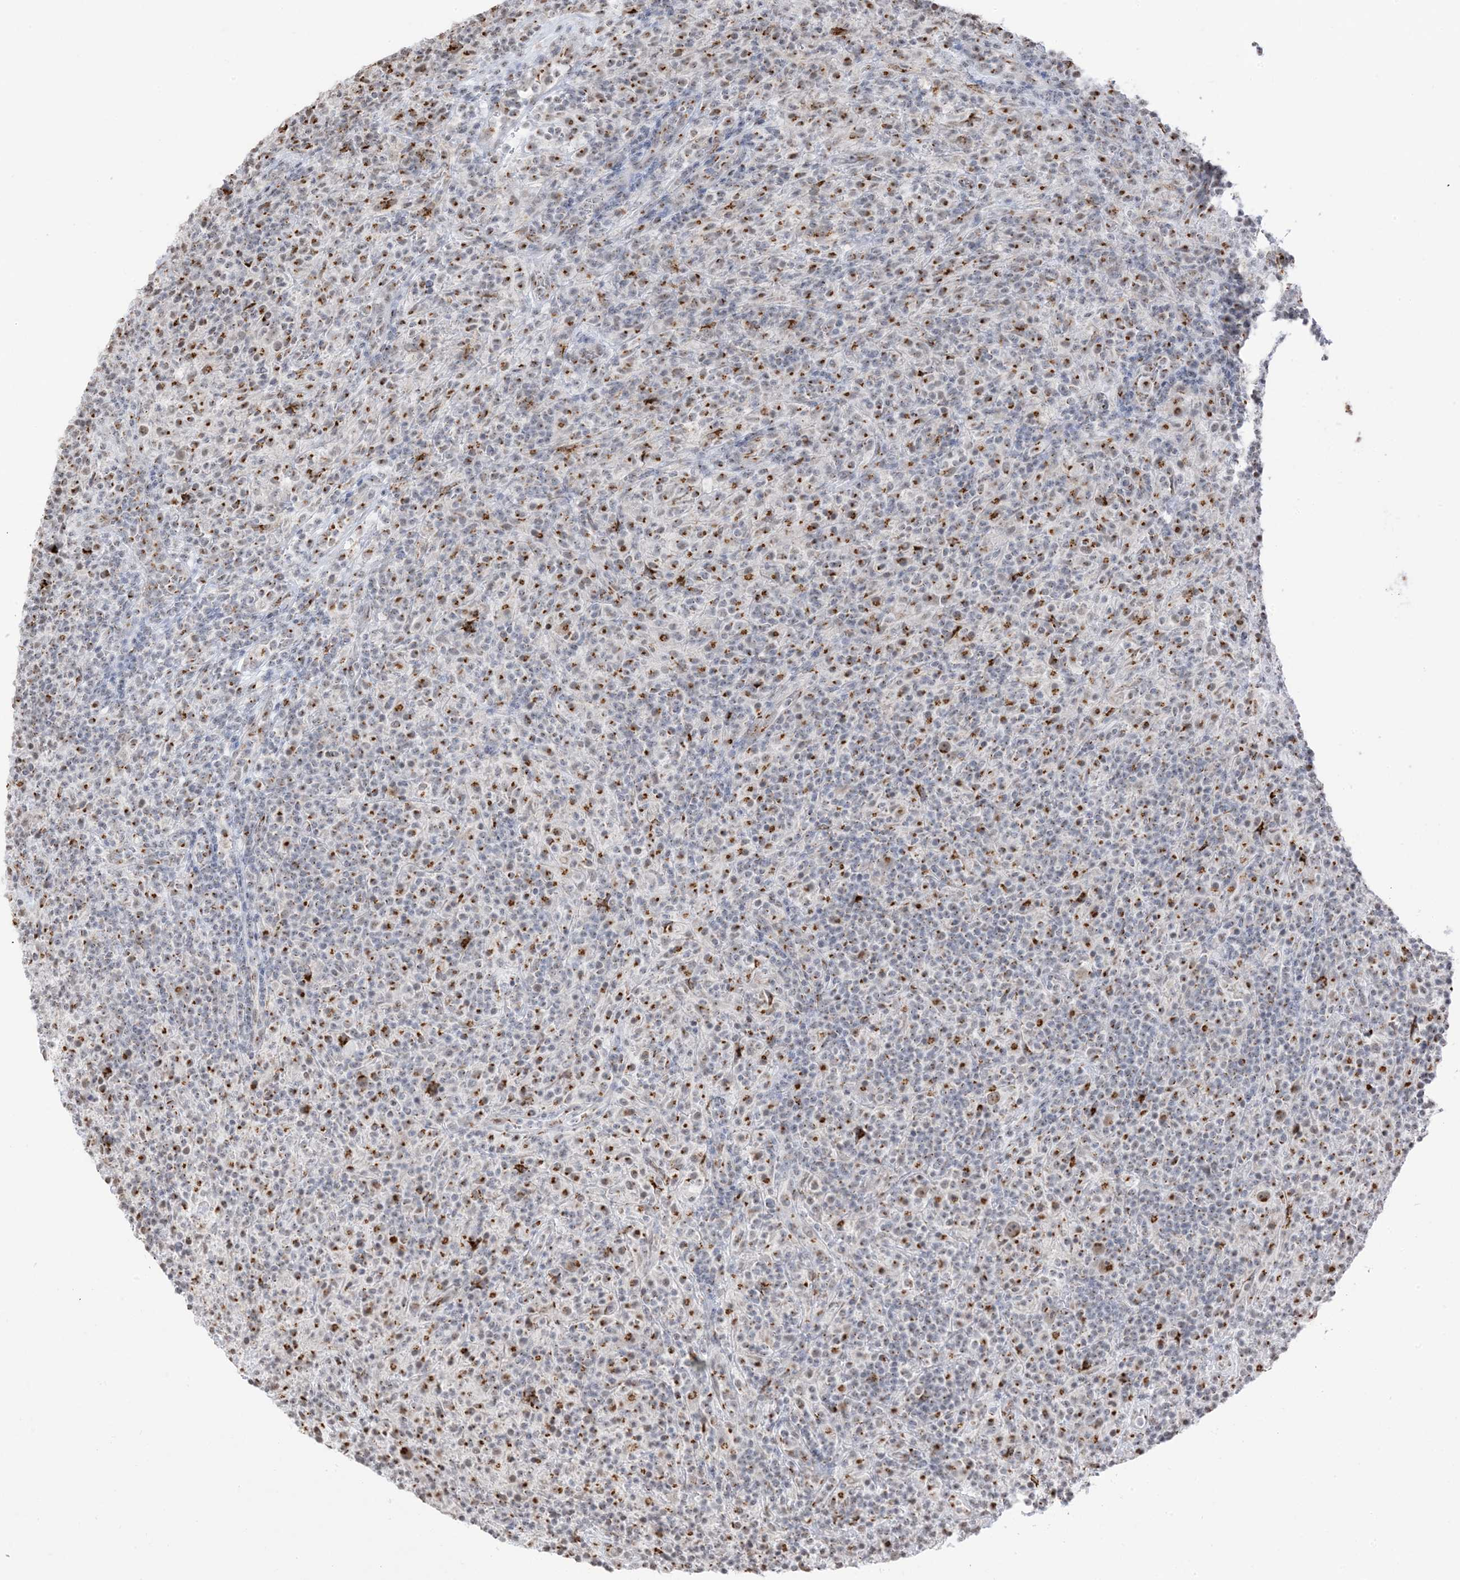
{"staining": {"intensity": "moderate", "quantity": ">75%", "location": "cytoplasmic/membranous,nuclear"}, "tissue": "lymphoma", "cell_type": "Tumor cells", "image_type": "cancer", "snomed": [{"axis": "morphology", "description": "Hodgkin's disease, NOS"}, {"axis": "topography", "description": "Lymph node"}], "caption": "Brown immunohistochemical staining in lymphoma demonstrates moderate cytoplasmic/membranous and nuclear staining in approximately >75% of tumor cells. Immunohistochemistry (ihc) stains the protein of interest in brown and the nuclei are stained blue.", "gene": "GPR107", "patient": {"sex": "male", "age": 70}}